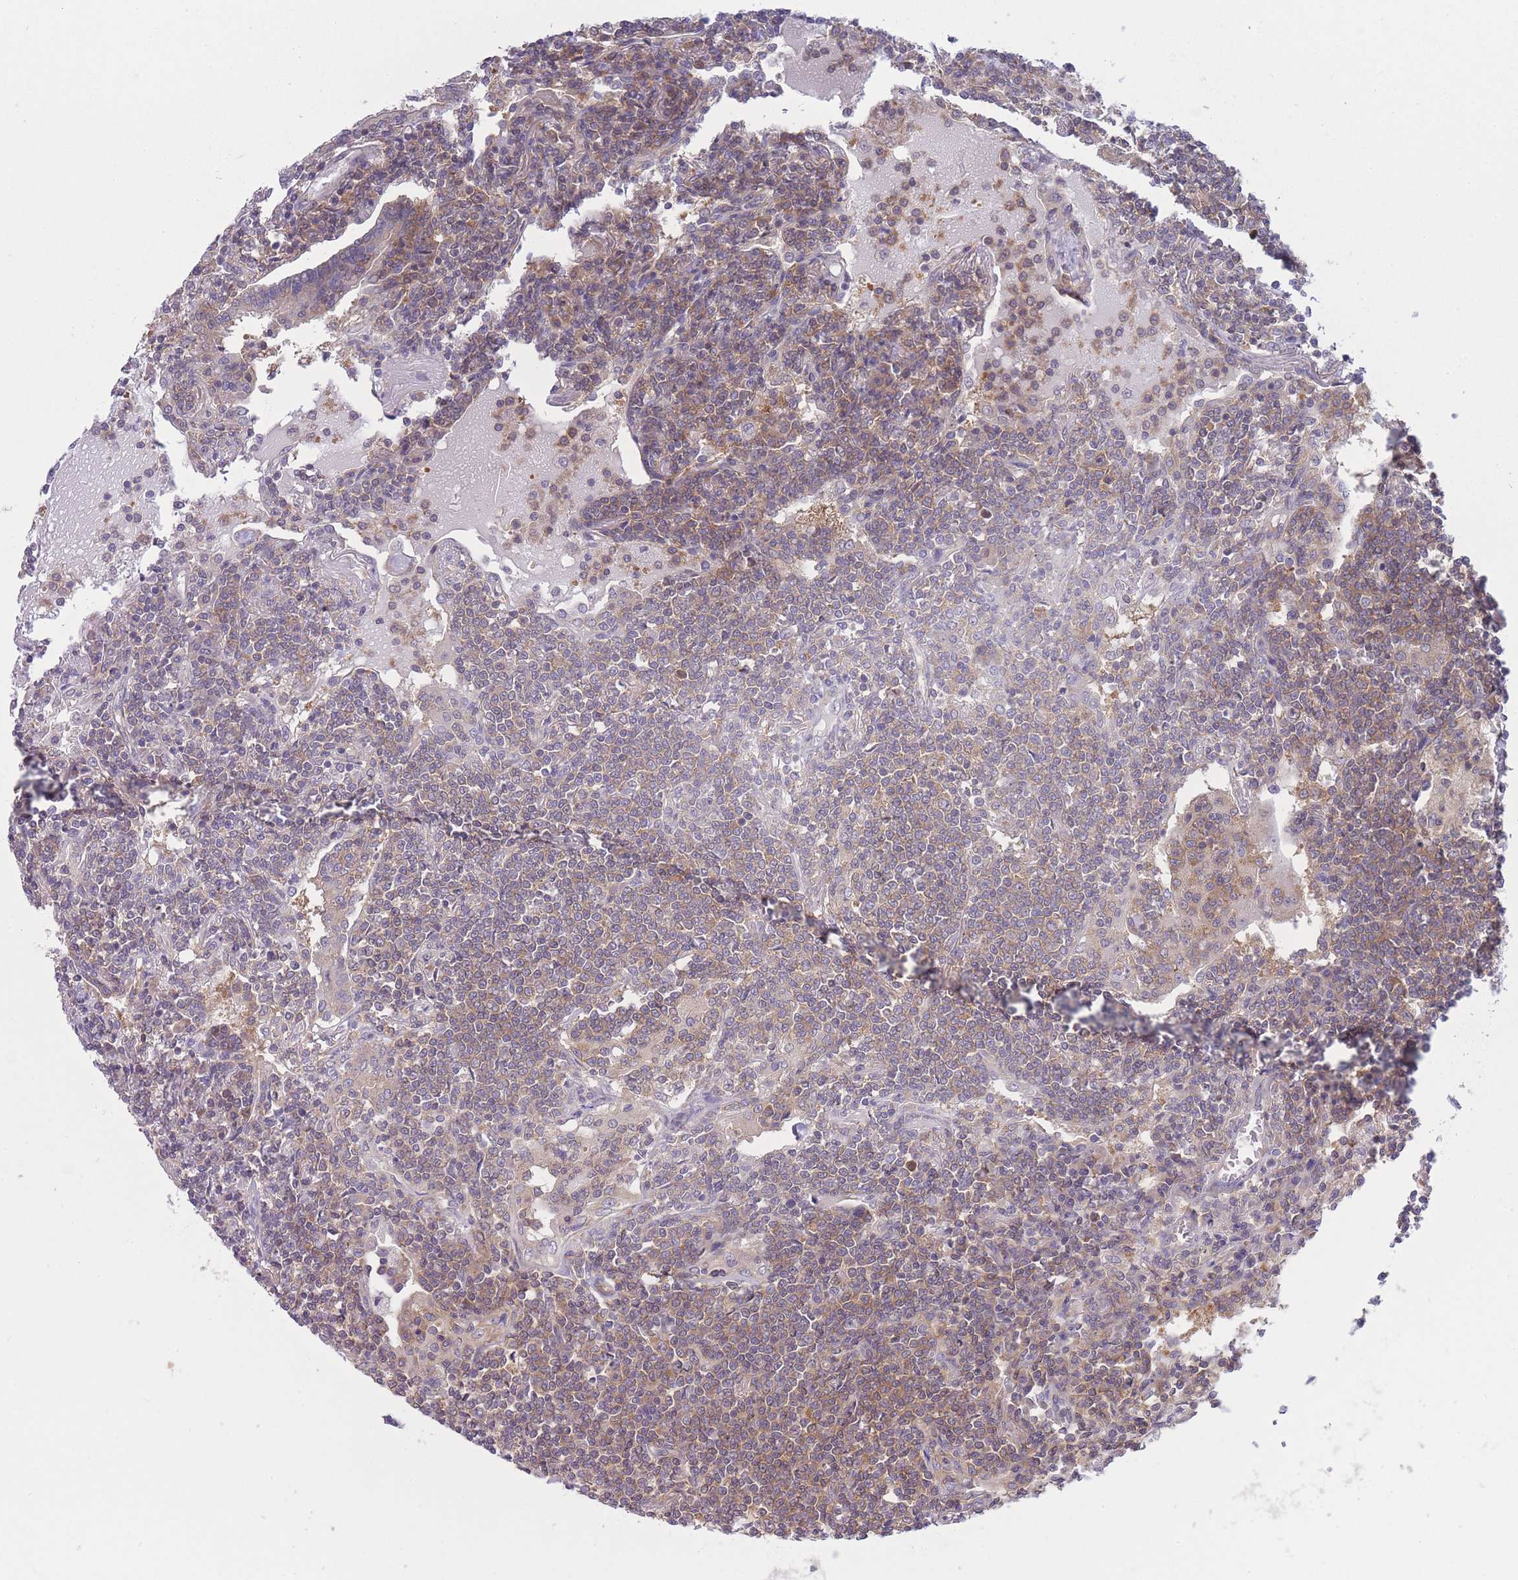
{"staining": {"intensity": "weak", "quantity": "25%-75%", "location": "cytoplasmic/membranous"}, "tissue": "lymphoma", "cell_type": "Tumor cells", "image_type": "cancer", "snomed": [{"axis": "morphology", "description": "Malignant lymphoma, non-Hodgkin's type, Low grade"}, {"axis": "topography", "description": "Lung"}], "caption": "About 25%-75% of tumor cells in human malignant lymphoma, non-Hodgkin's type (low-grade) demonstrate weak cytoplasmic/membranous protein expression as visualized by brown immunohistochemical staining.", "gene": "PFDN6", "patient": {"sex": "female", "age": 71}}